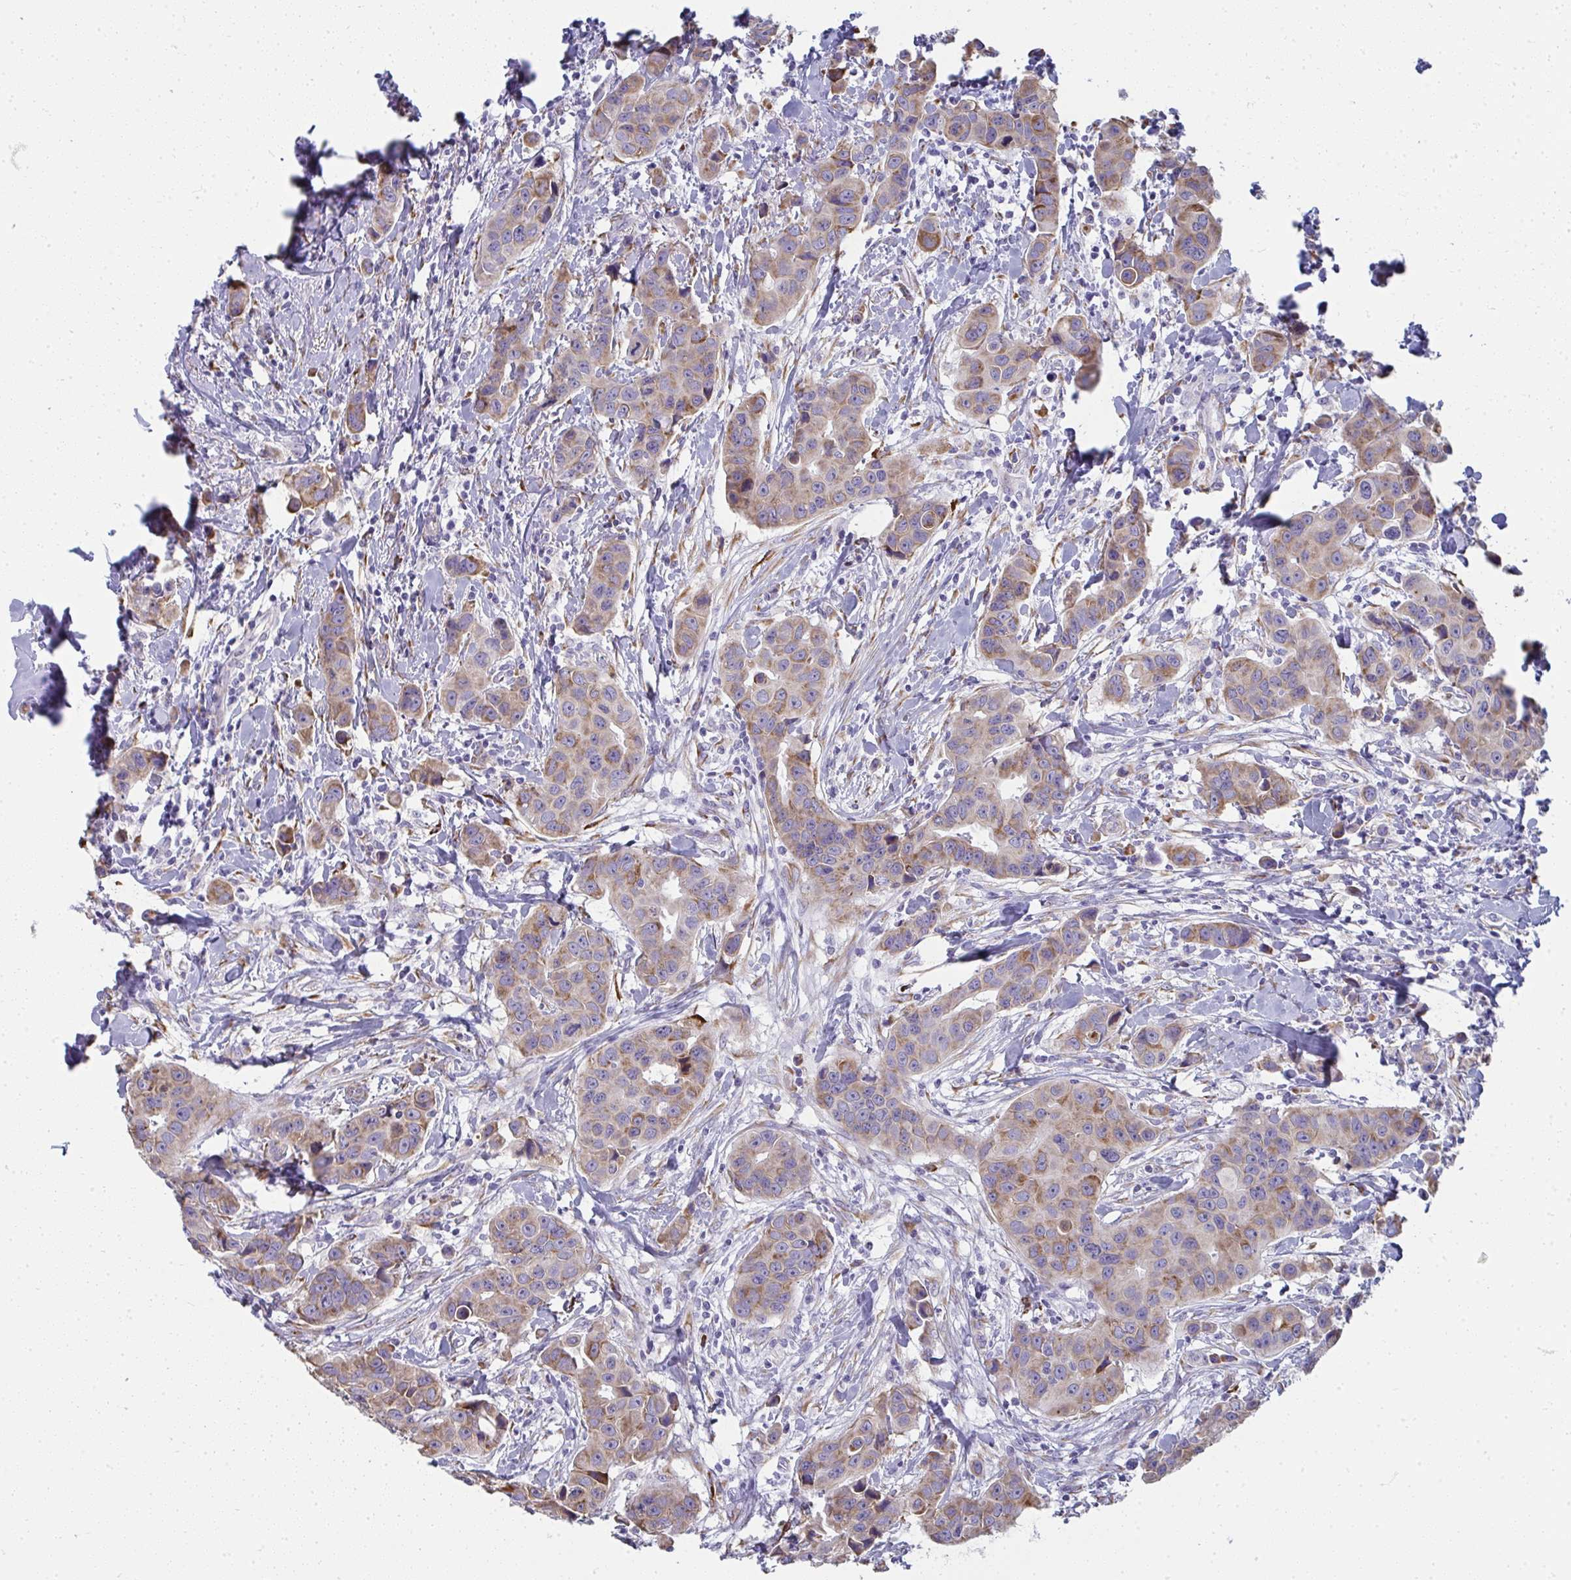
{"staining": {"intensity": "moderate", "quantity": ">75%", "location": "cytoplasmic/membranous"}, "tissue": "breast cancer", "cell_type": "Tumor cells", "image_type": "cancer", "snomed": [{"axis": "morphology", "description": "Duct carcinoma"}, {"axis": "topography", "description": "Breast"}], "caption": "IHC histopathology image of breast cancer stained for a protein (brown), which exhibits medium levels of moderate cytoplasmic/membranous positivity in approximately >75% of tumor cells.", "gene": "SHROOM1", "patient": {"sex": "female", "age": 24}}